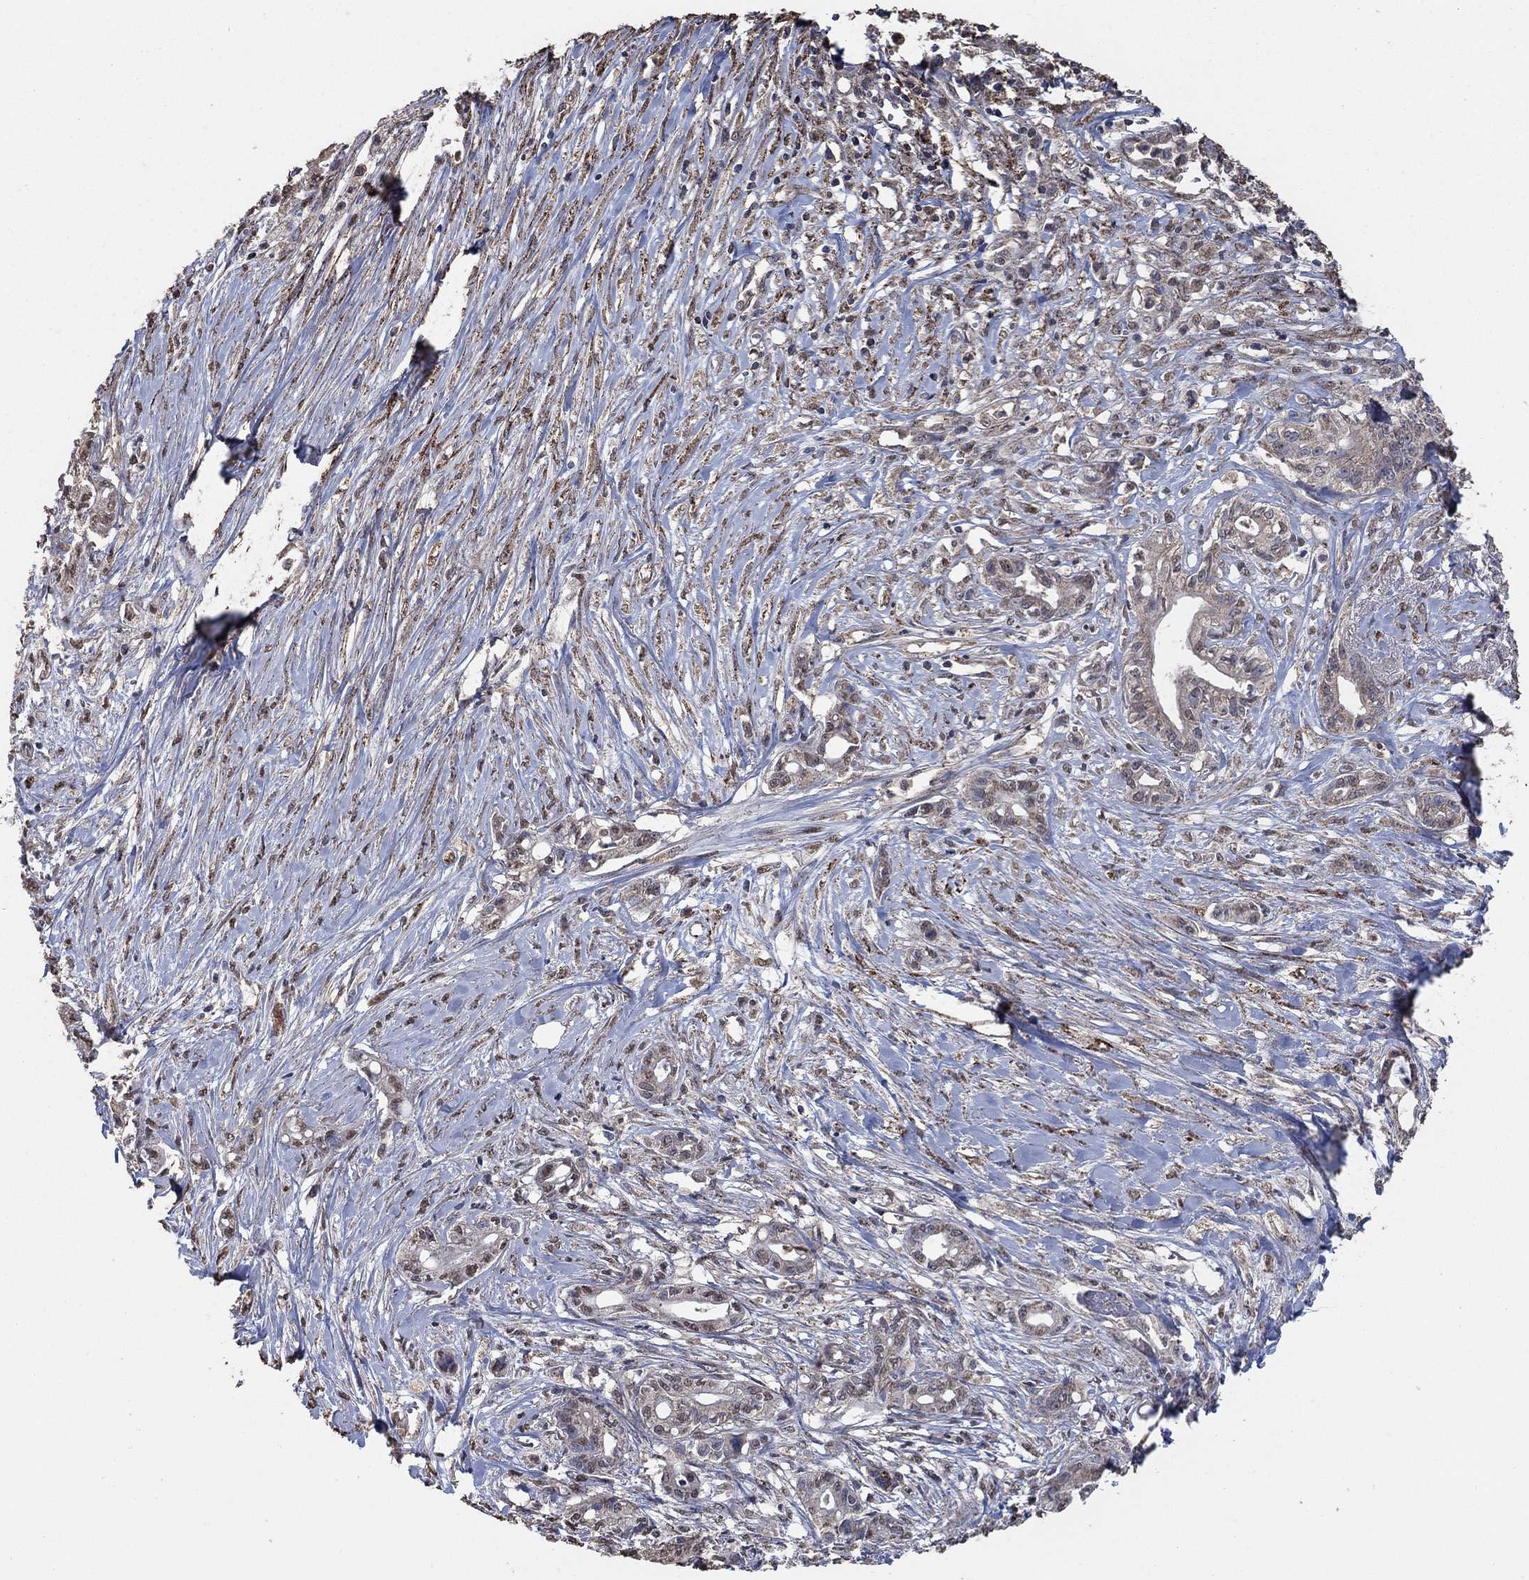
{"staining": {"intensity": "negative", "quantity": "none", "location": "none"}, "tissue": "pancreatic cancer", "cell_type": "Tumor cells", "image_type": "cancer", "snomed": [{"axis": "morphology", "description": "Adenocarcinoma, NOS"}, {"axis": "topography", "description": "Pancreas"}], "caption": "Immunohistochemistry (IHC) of adenocarcinoma (pancreatic) shows no expression in tumor cells.", "gene": "MRPS24", "patient": {"sex": "male", "age": 71}}